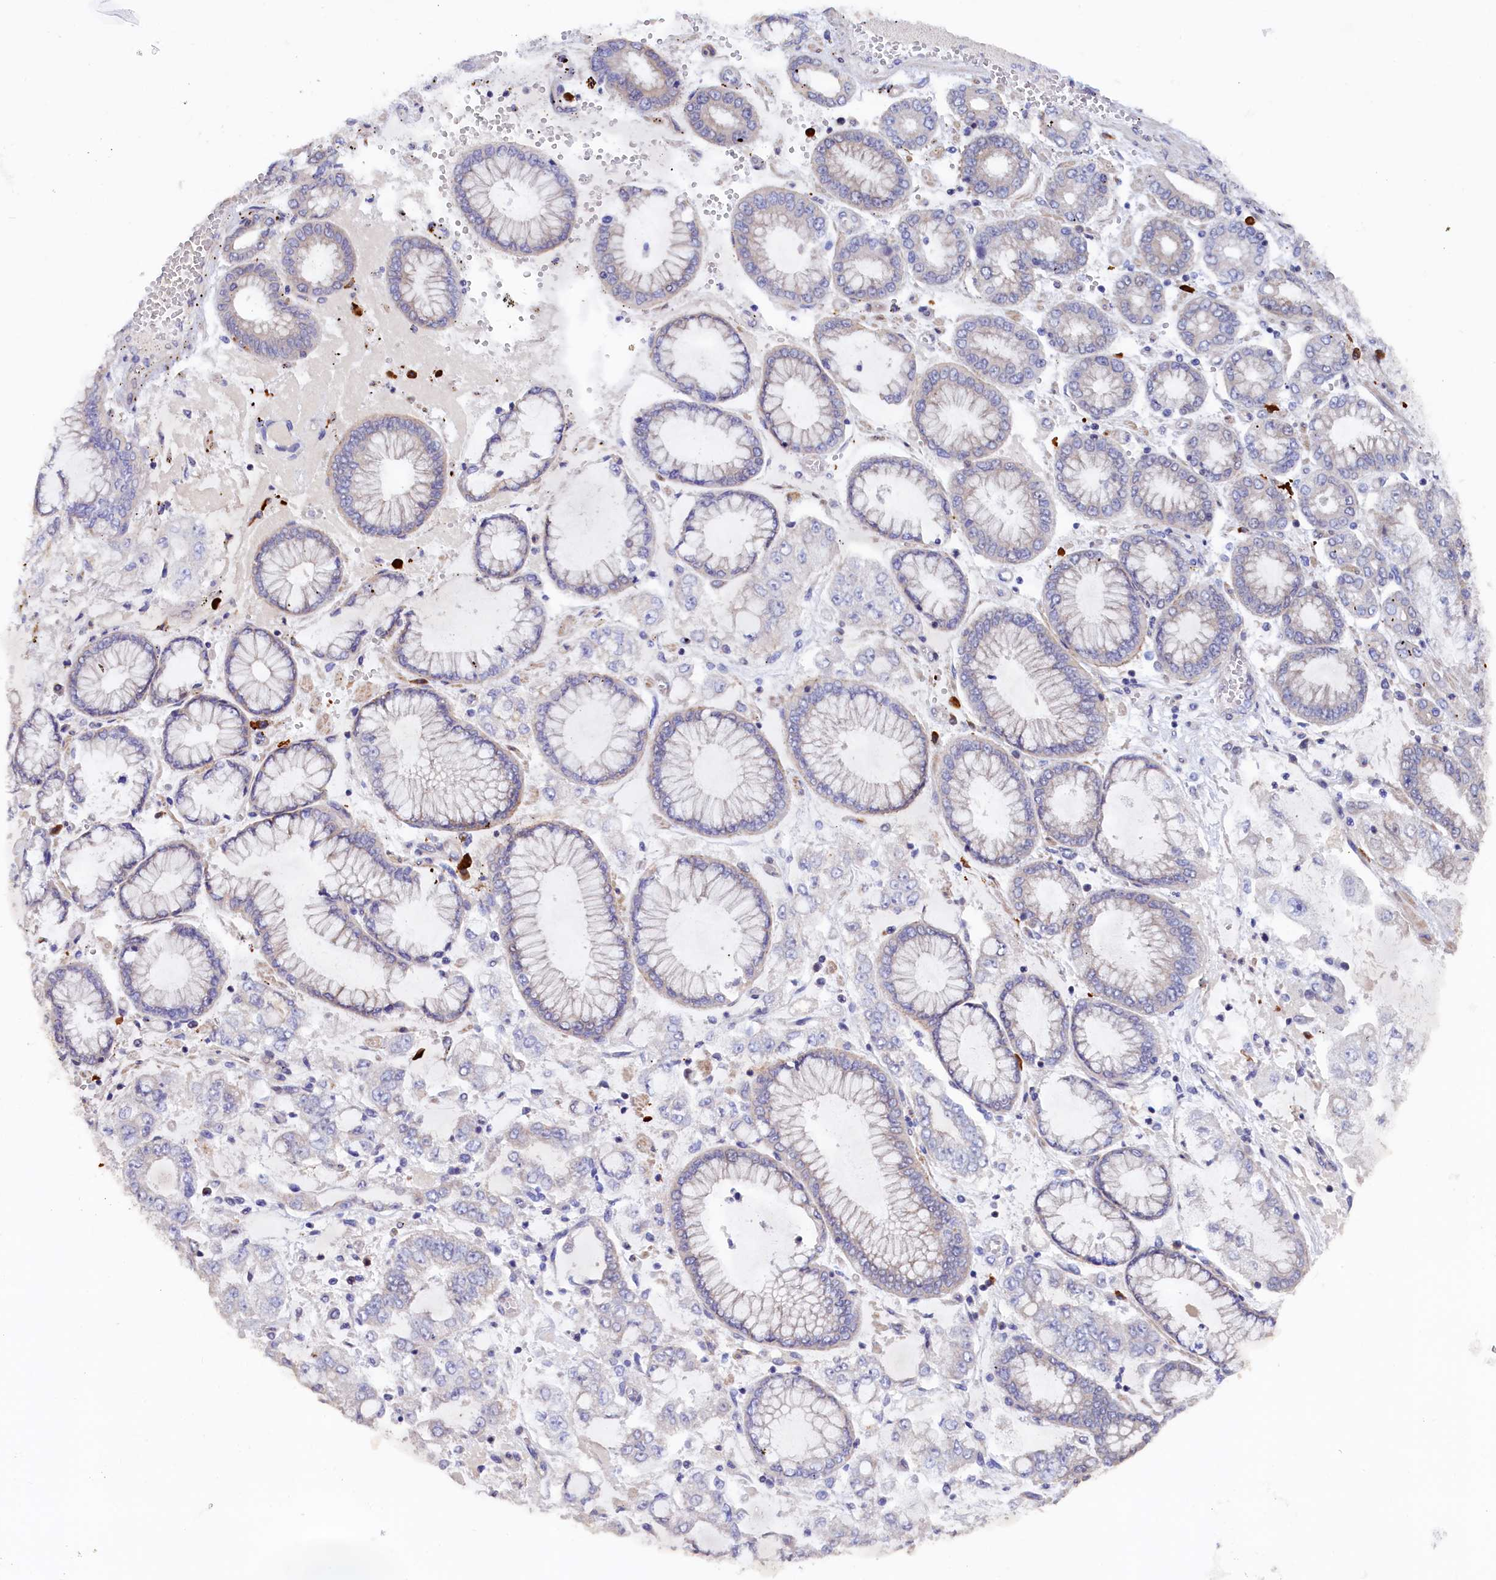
{"staining": {"intensity": "negative", "quantity": "none", "location": "none"}, "tissue": "stomach cancer", "cell_type": "Tumor cells", "image_type": "cancer", "snomed": [{"axis": "morphology", "description": "Adenocarcinoma, NOS"}, {"axis": "topography", "description": "Stomach"}], "caption": "Tumor cells are negative for protein expression in human stomach cancer.", "gene": "JPT2", "patient": {"sex": "male", "age": 76}}